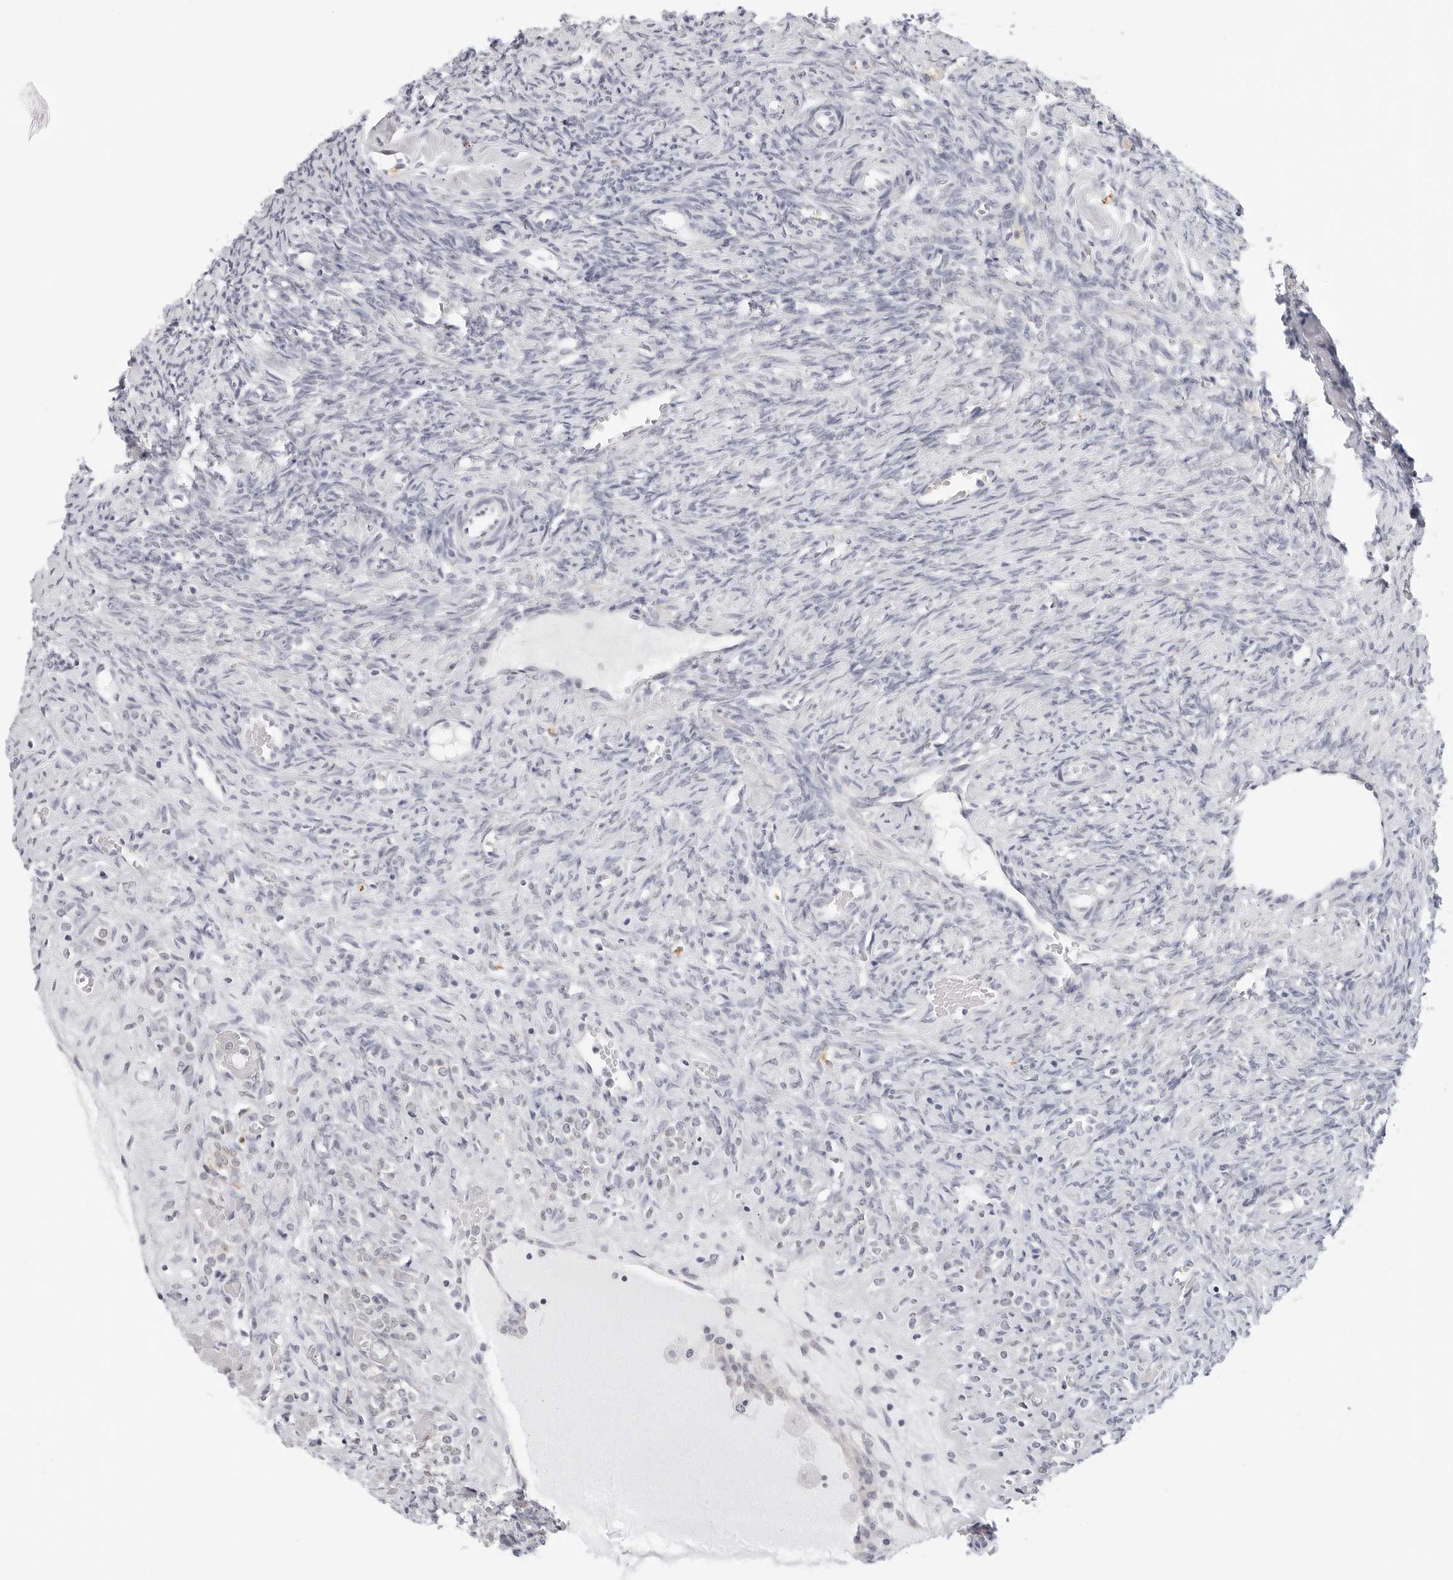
{"staining": {"intensity": "strong", "quantity": ">75%", "location": "cytoplasmic/membranous"}, "tissue": "ovary", "cell_type": "Follicle cells", "image_type": "normal", "snomed": [{"axis": "morphology", "description": "Normal tissue, NOS"}, {"axis": "topography", "description": "Ovary"}], "caption": "Immunohistochemical staining of normal human ovary demonstrates high levels of strong cytoplasmic/membranous expression in approximately >75% of follicle cells.", "gene": "CIART", "patient": {"sex": "female", "age": 41}}